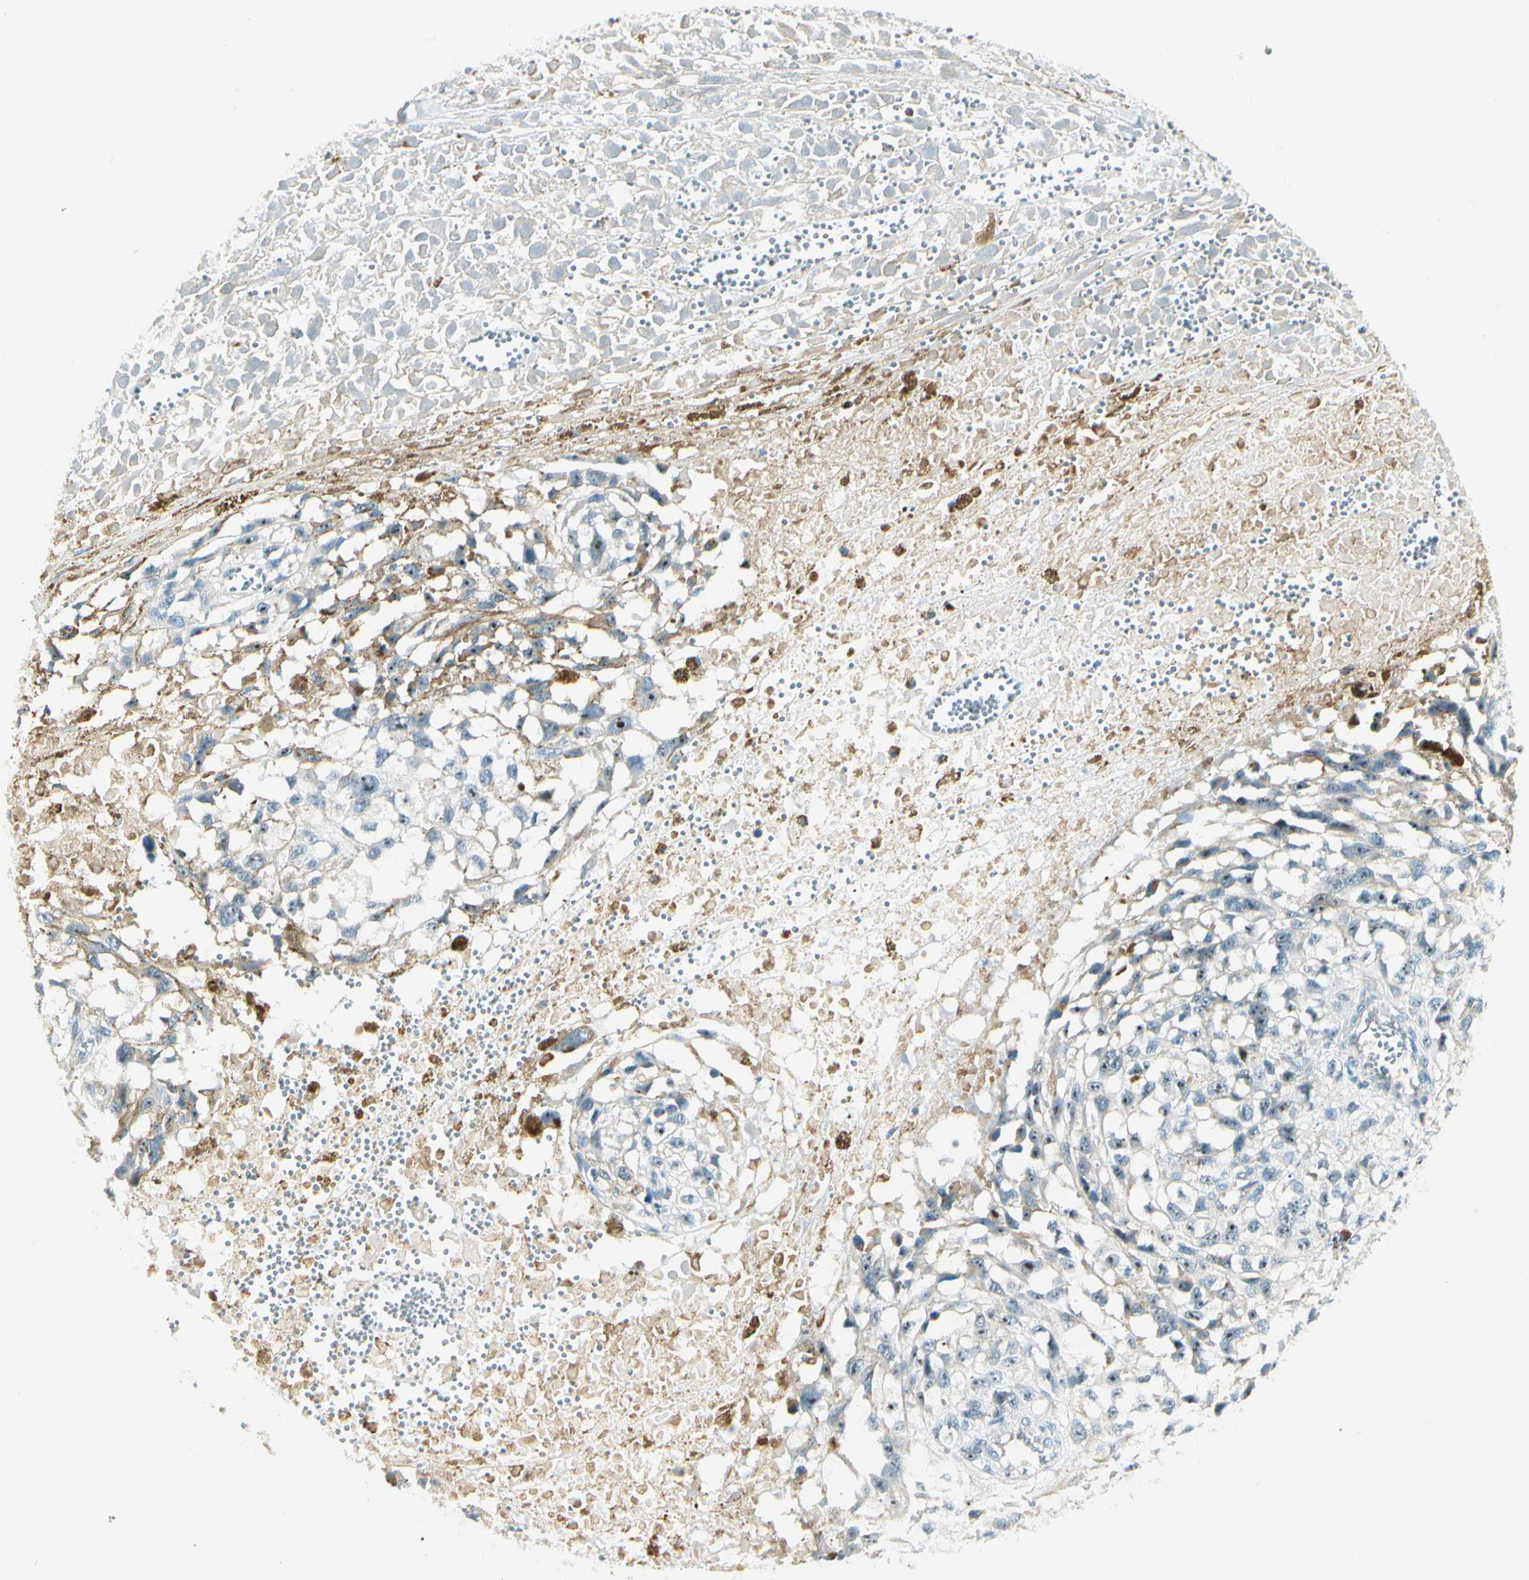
{"staining": {"intensity": "moderate", "quantity": "<25%", "location": "nuclear"}, "tissue": "melanoma", "cell_type": "Tumor cells", "image_type": "cancer", "snomed": [{"axis": "morphology", "description": "Malignant melanoma, Metastatic site"}, {"axis": "topography", "description": "Lymph node"}], "caption": "Immunohistochemical staining of human melanoma shows low levels of moderate nuclear protein staining in about <25% of tumor cells.", "gene": "ZSCAN1", "patient": {"sex": "male", "age": 59}}